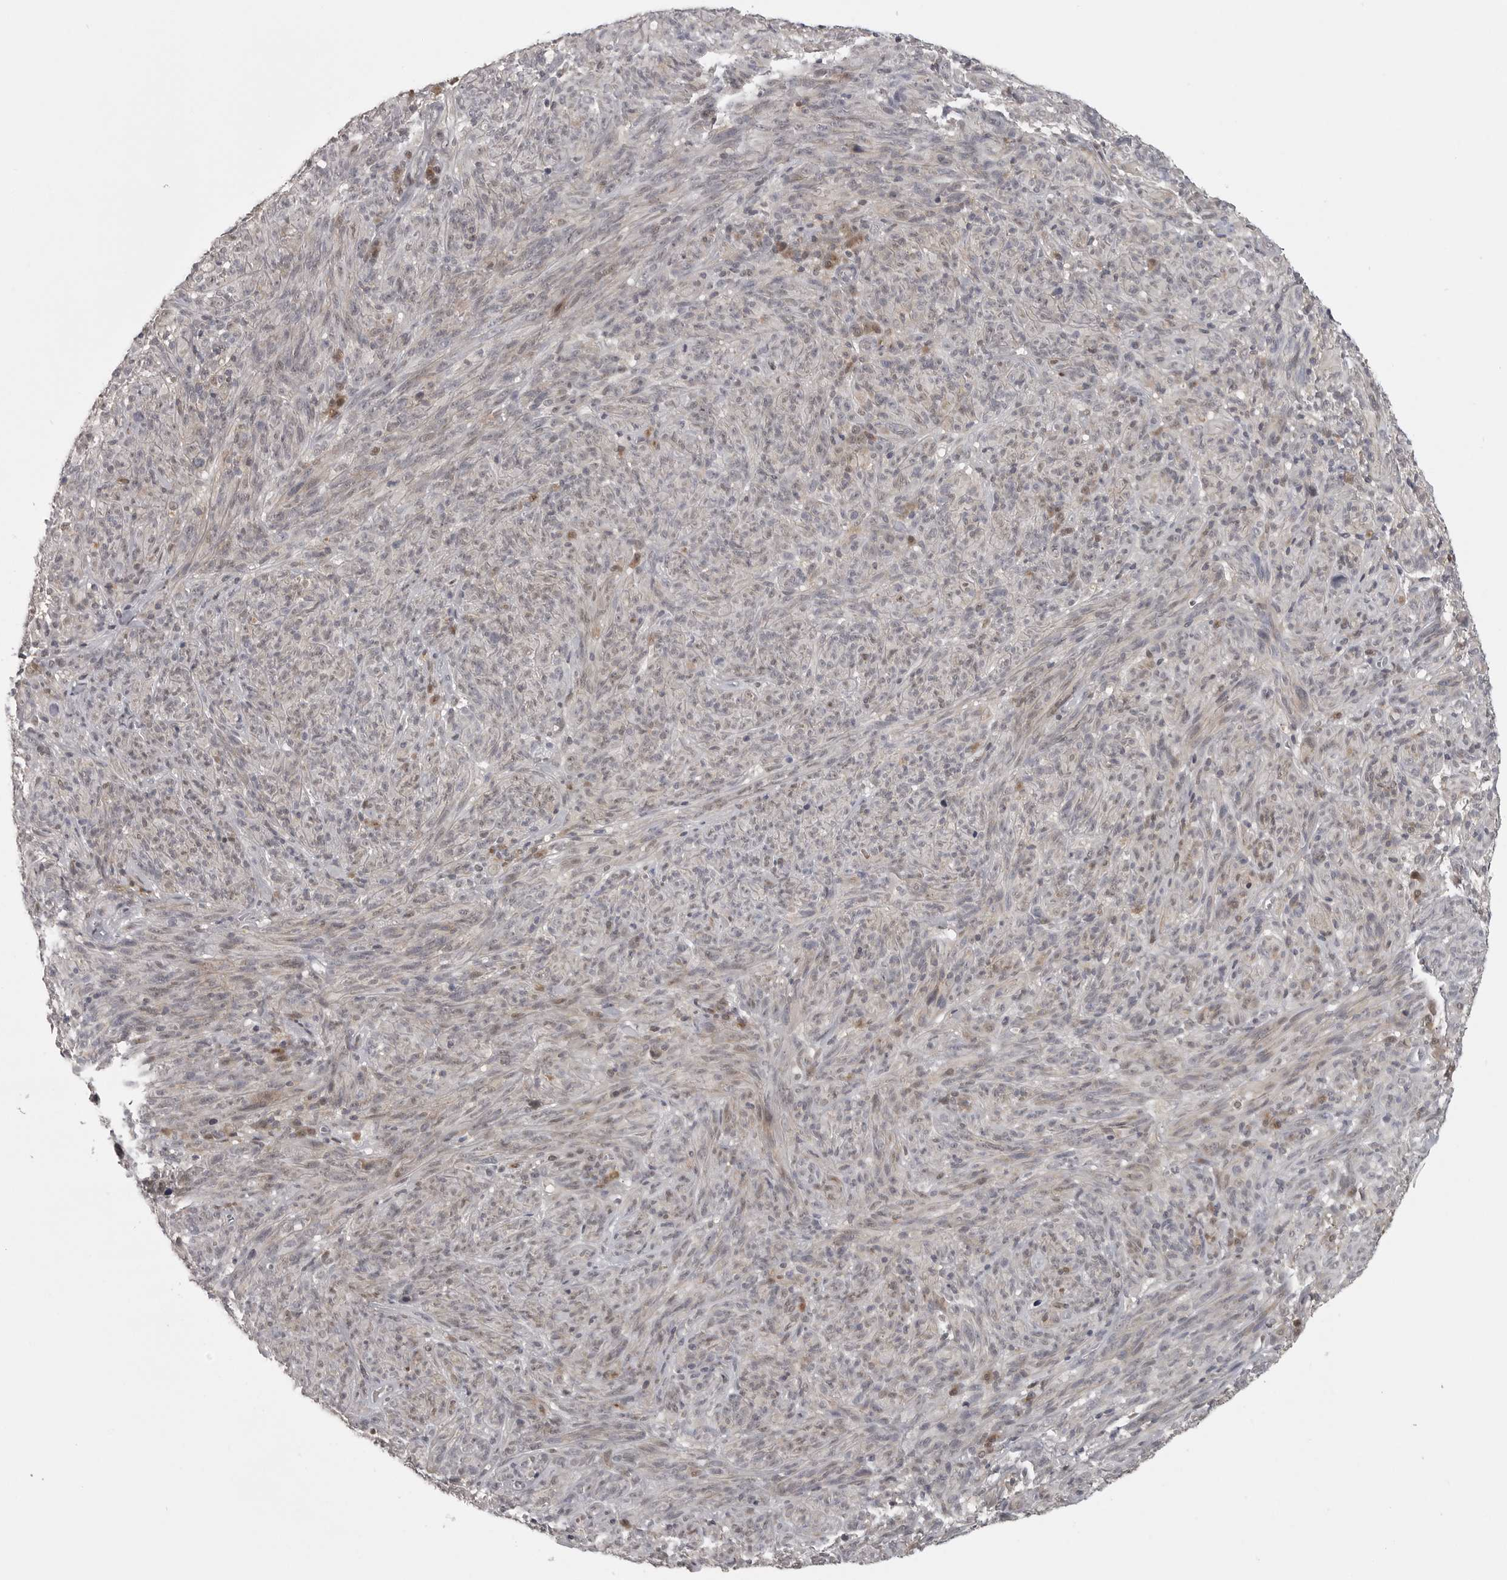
{"staining": {"intensity": "weak", "quantity": "25%-75%", "location": "cytoplasmic/membranous,nuclear"}, "tissue": "melanoma", "cell_type": "Tumor cells", "image_type": "cancer", "snomed": [{"axis": "morphology", "description": "Malignant melanoma, NOS"}, {"axis": "topography", "description": "Skin of head"}], "caption": "Immunohistochemistry (IHC) histopathology image of malignant melanoma stained for a protein (brown), which exhibits low levels of weak cytoplasmic/membranous and nuclear expression in approximately 25%-75% of tumor cells.", "gene": "UROD", "patient": {"sex": "male", "age": 96}}